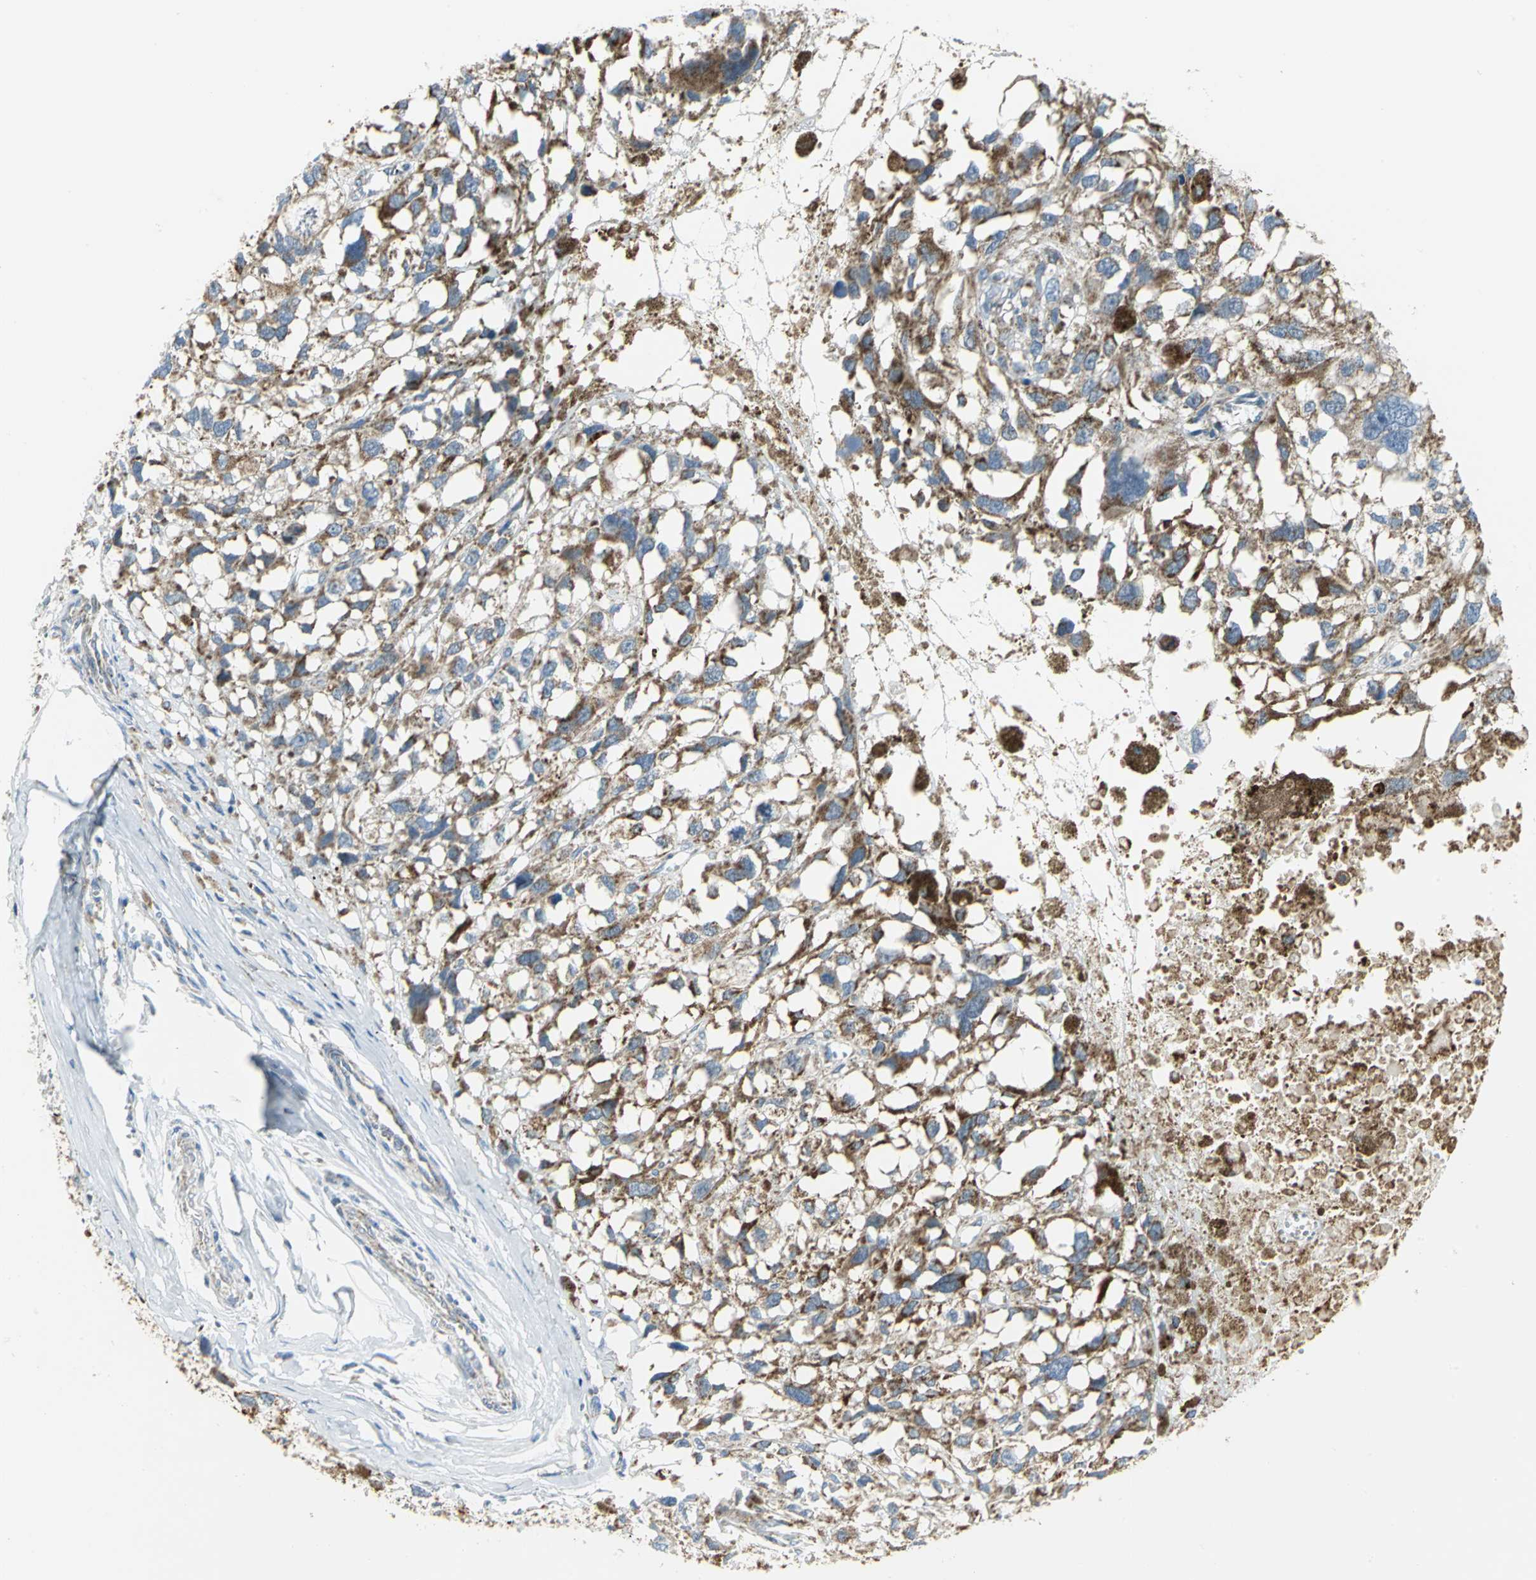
{"staining": {"intensity": "moderate", "quantity": "25%-75%", "location": "cytoplasmic/membranous"}, "tissue": "melanoma", "cell_type": "Tumor cells", "image_type": "cancer", "snomed": [{"axis": "morphology", "description": "Malignant melanoma, Metastatic site"}, {"axis": "topography", "description": "Lymph node"}], "caption": "High-power microscopy captured an IHC histopathology image of melanoma, revealing moderate cytoplasmic/membranous staining in about 25%-75% of tumor cells.", "gene": "NTRK1", "patient": {"sex": "male", "age": 59}}